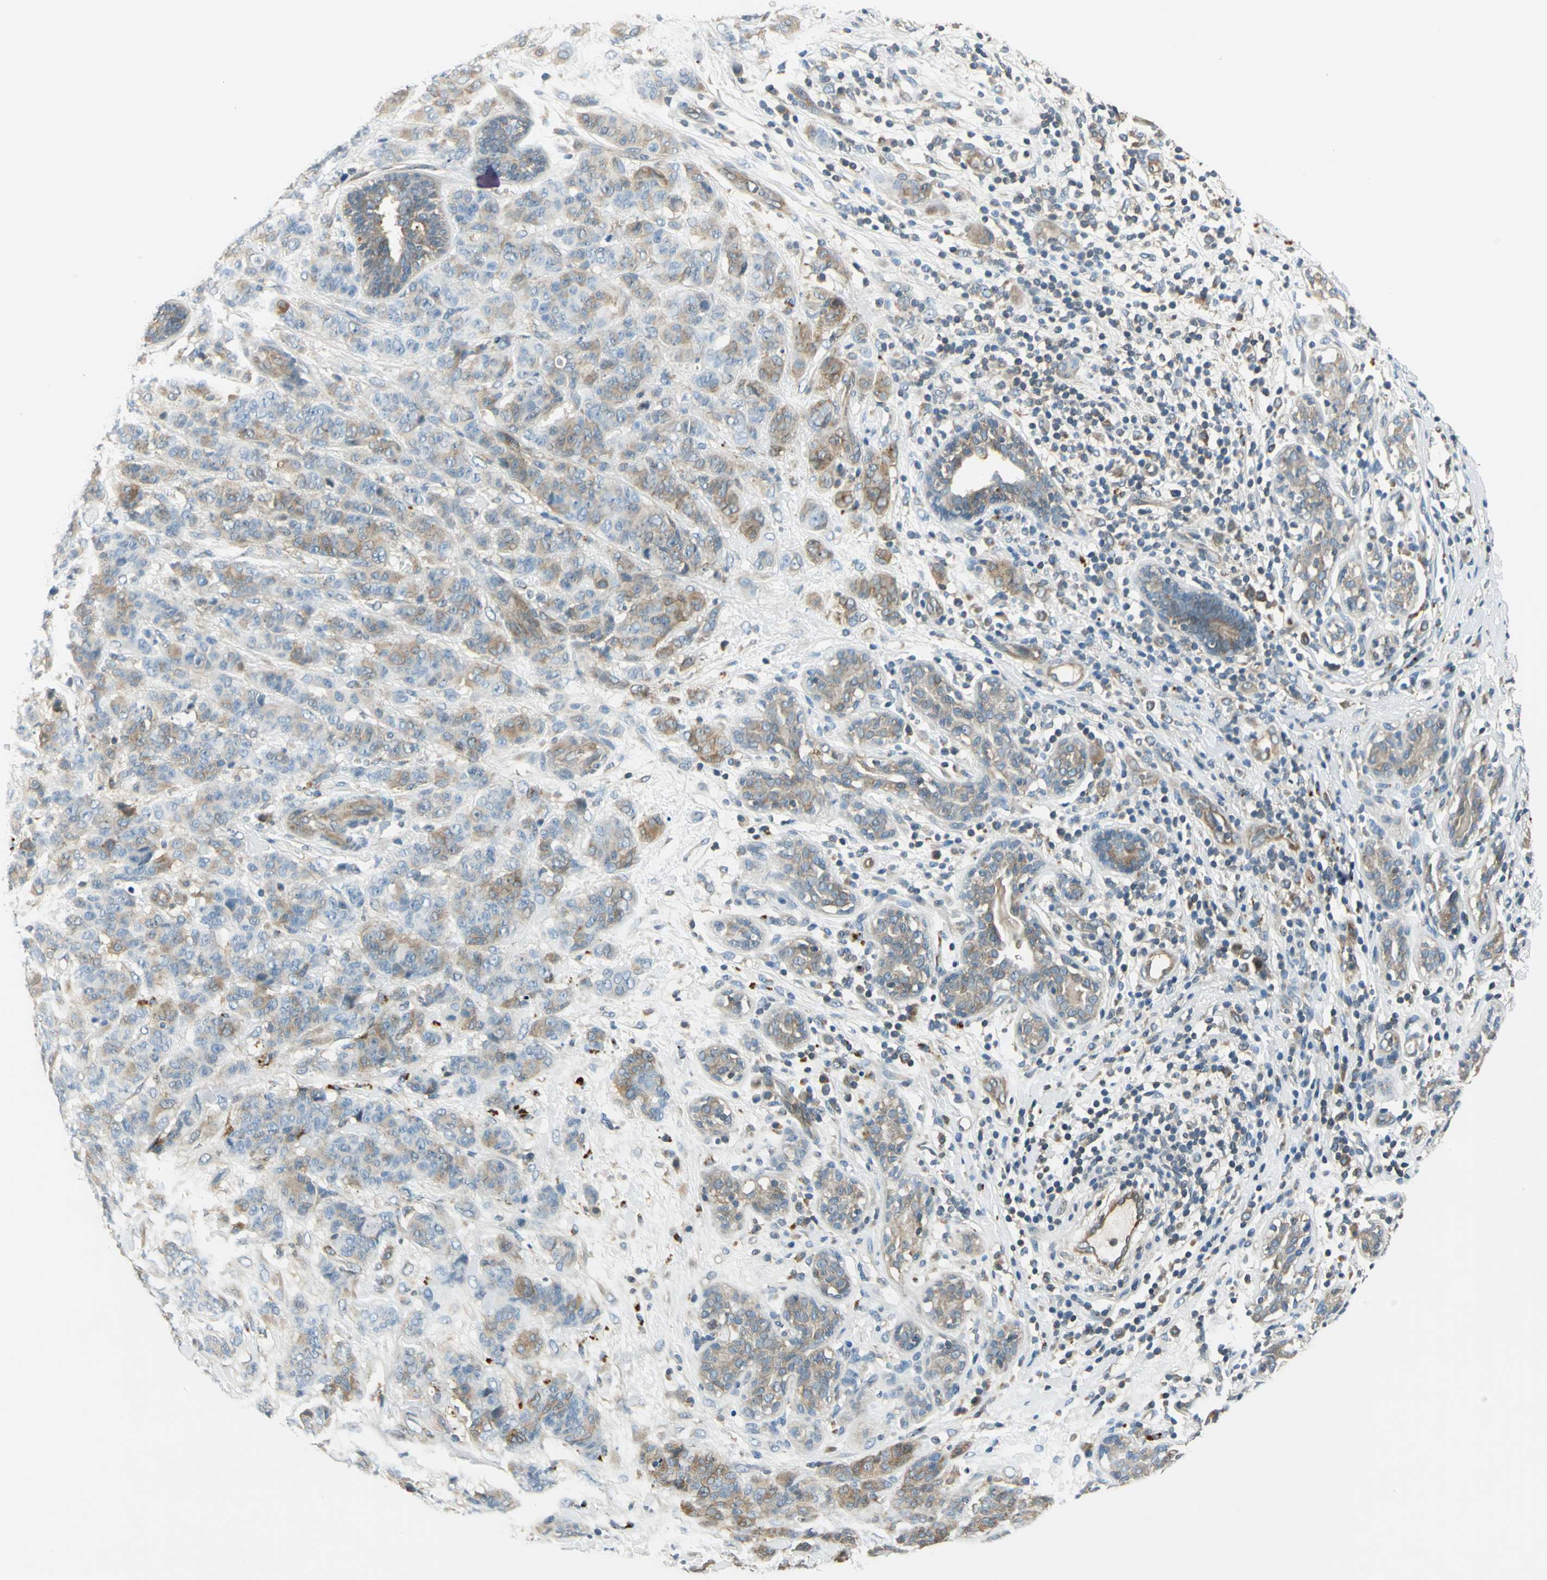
{"staining": {"intensity": "weak", "quantity": "25%-75%", "location": "cytoplasmic/membranous"}, "tissue": "breast cancer", "cell_type": "Tumor cells", "image_type": "cancer", "snomed": [{"axis": "morphology", "description": "Duct carcinoma"}, {"axis": "topography", "description": "Breast"}], "caption": "Tumor cells exhibit low levels of weak cytoplasmic/membranous staining in about 25%-75% of cells in human breast cancer.", "gene": "PRKAA1", "patient": {"sex": "female", "age": 40}}